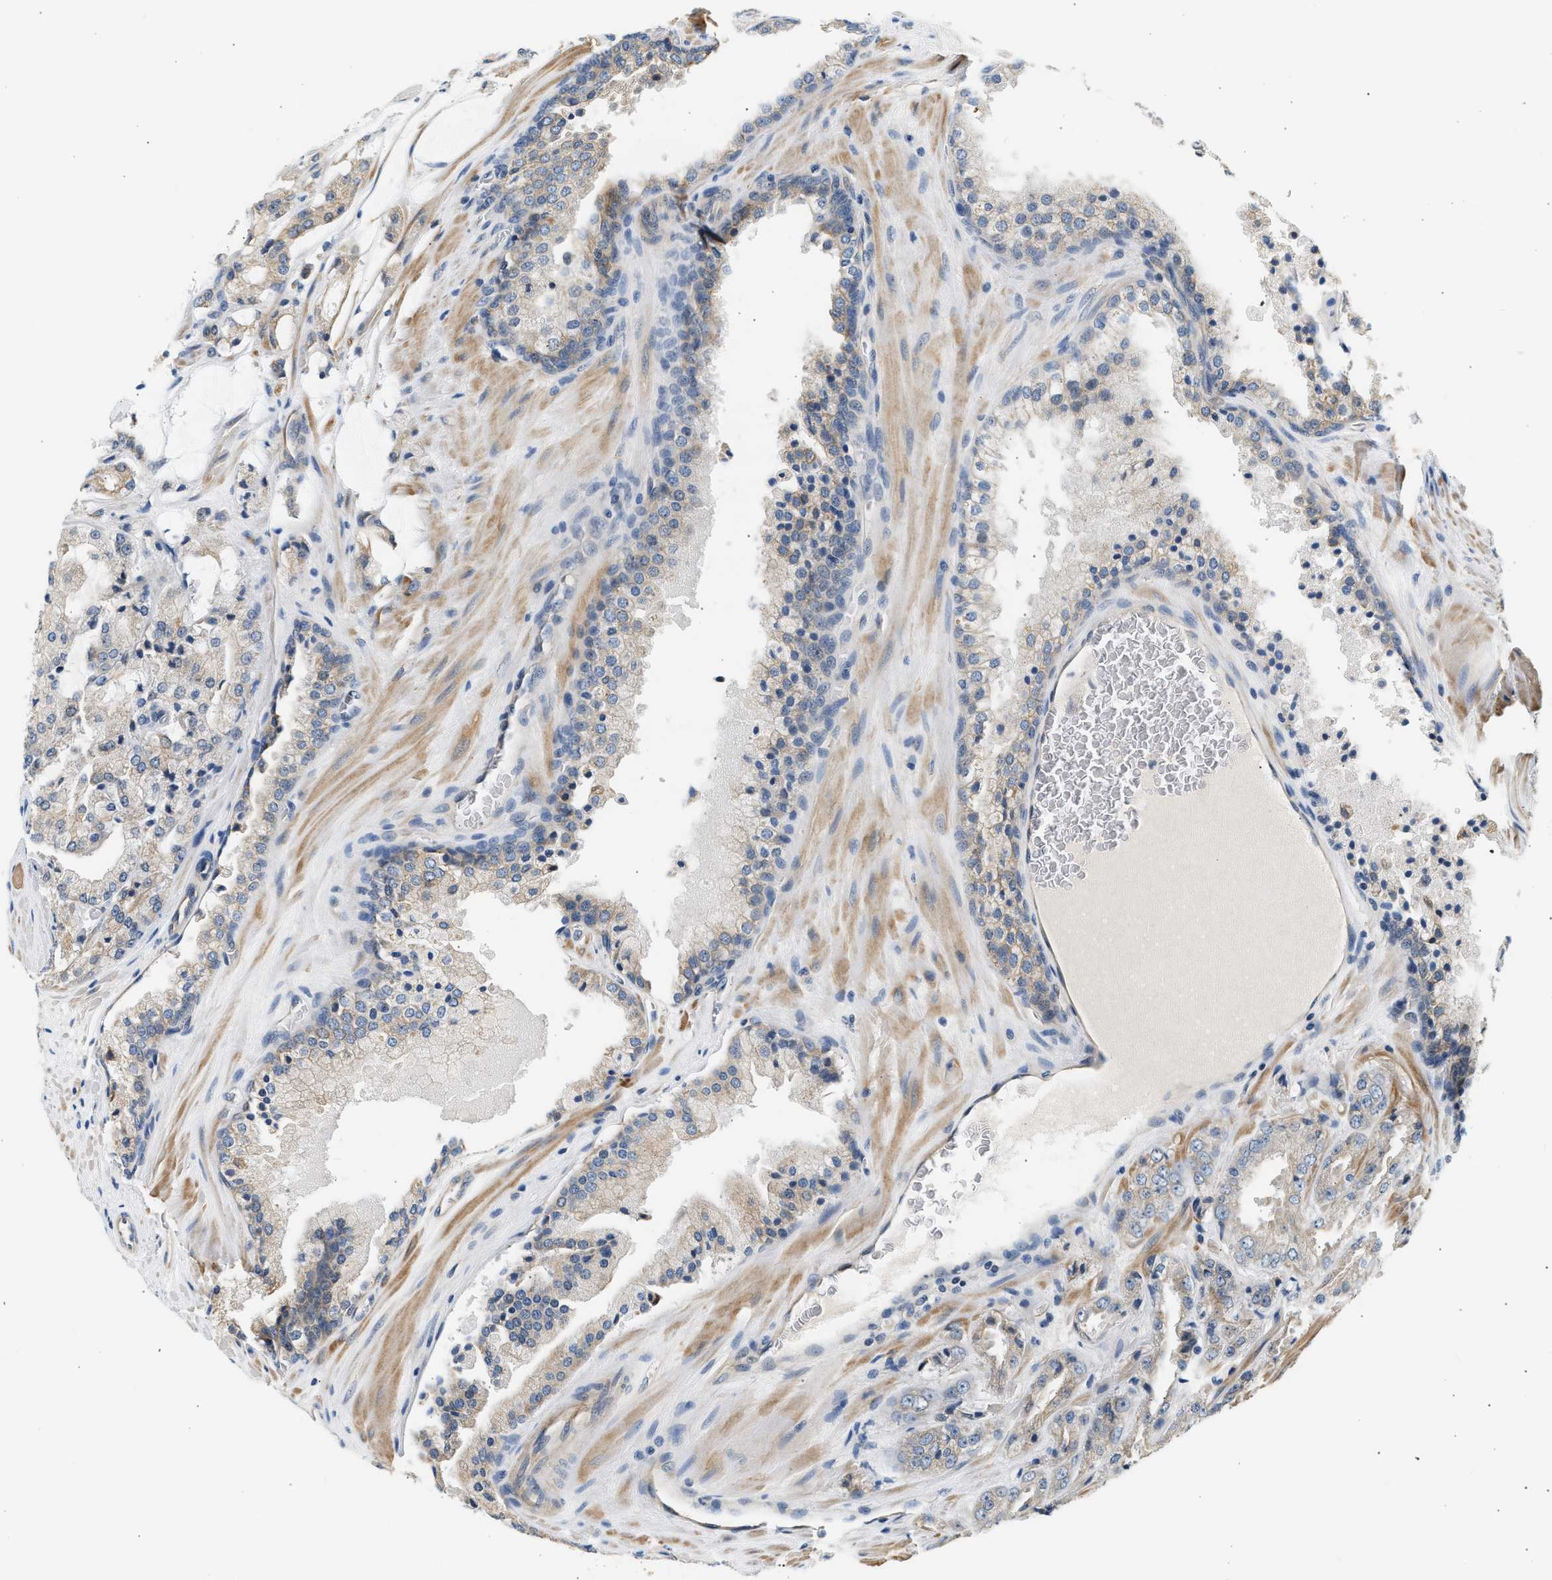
{"staining": {"intensity": "weak", "quantity": "<25%", "location": "cytoplasmic/membranous"}, "tissue": "prostate cancer", "cell_type": "Tumor cells", "image_type": "cancer", "snomed": [{"axis": "morphology", "description": "Adenocarcinoma, High grade"}, {"axis": "topography", "description": "Prostate"}], "caption": "This is an IHC histopathology image of human prostate cancer (high-grade adenocarcinoma). There is no staining in tumor cells.", "gene": "WDR31", "patient": {"sex": "male", "age": 65}}